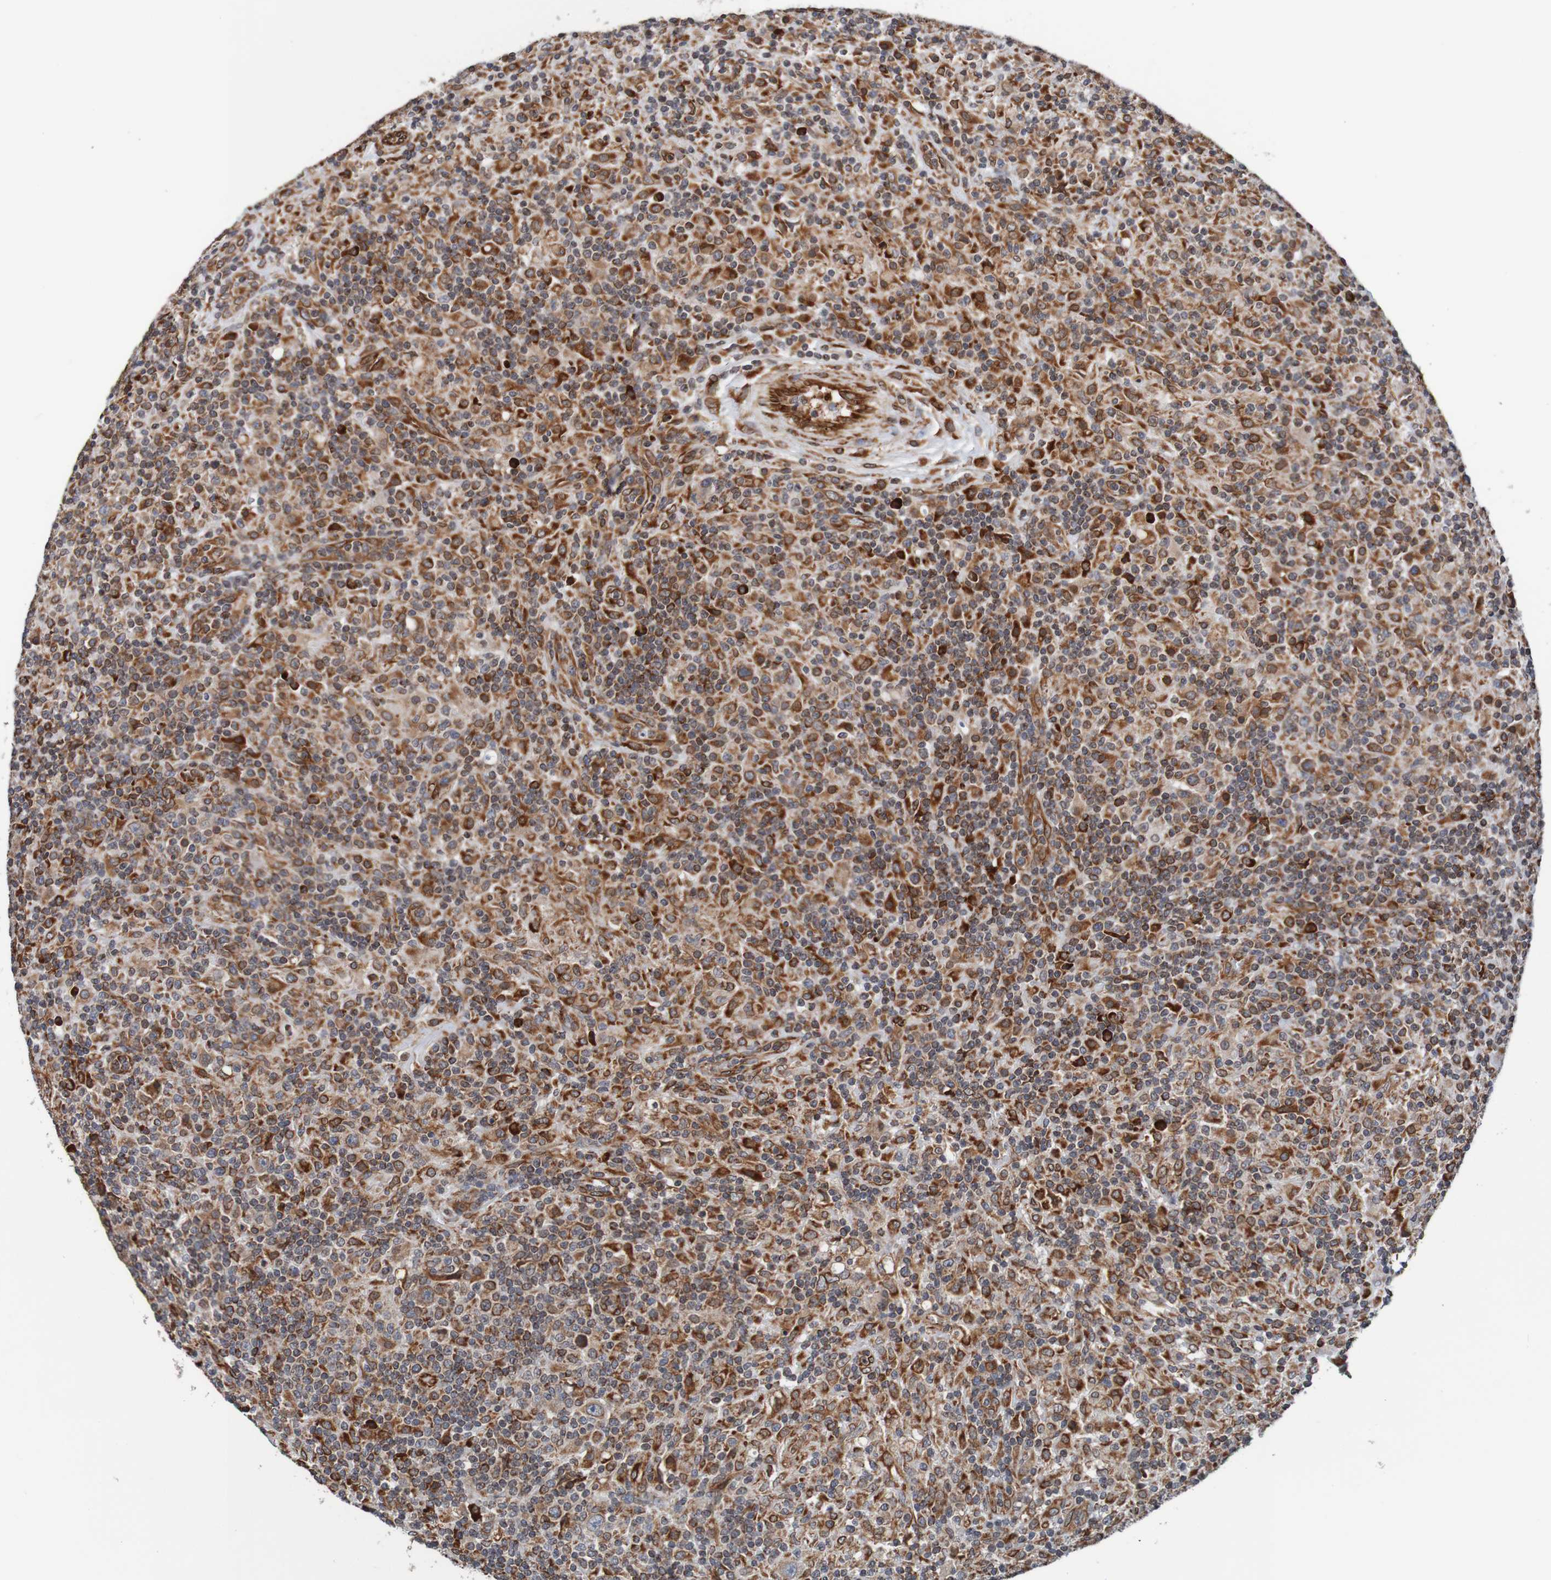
{"staining": {"intensity": "moderate", "quantity": "25%-75%", "location": "cytoplasmic/membranous"}, "tissue": "lymphoma", "cell_type": "Tumor cells", "image_type": "cancer", "snomed": [{"axis": "morphology", "description": "Hodgkin's disease, NOS"}, {"axis": "topography", "description": "Lymph node"}], "caption": "Protein staining of Hodgkin's disease tissue exhibits moderate cytoplasmic/membranous staining in approximately 25%-75% of tumor cells.", "gene": "TMEM109", "patient": {"sex": "male", "age": 70}}